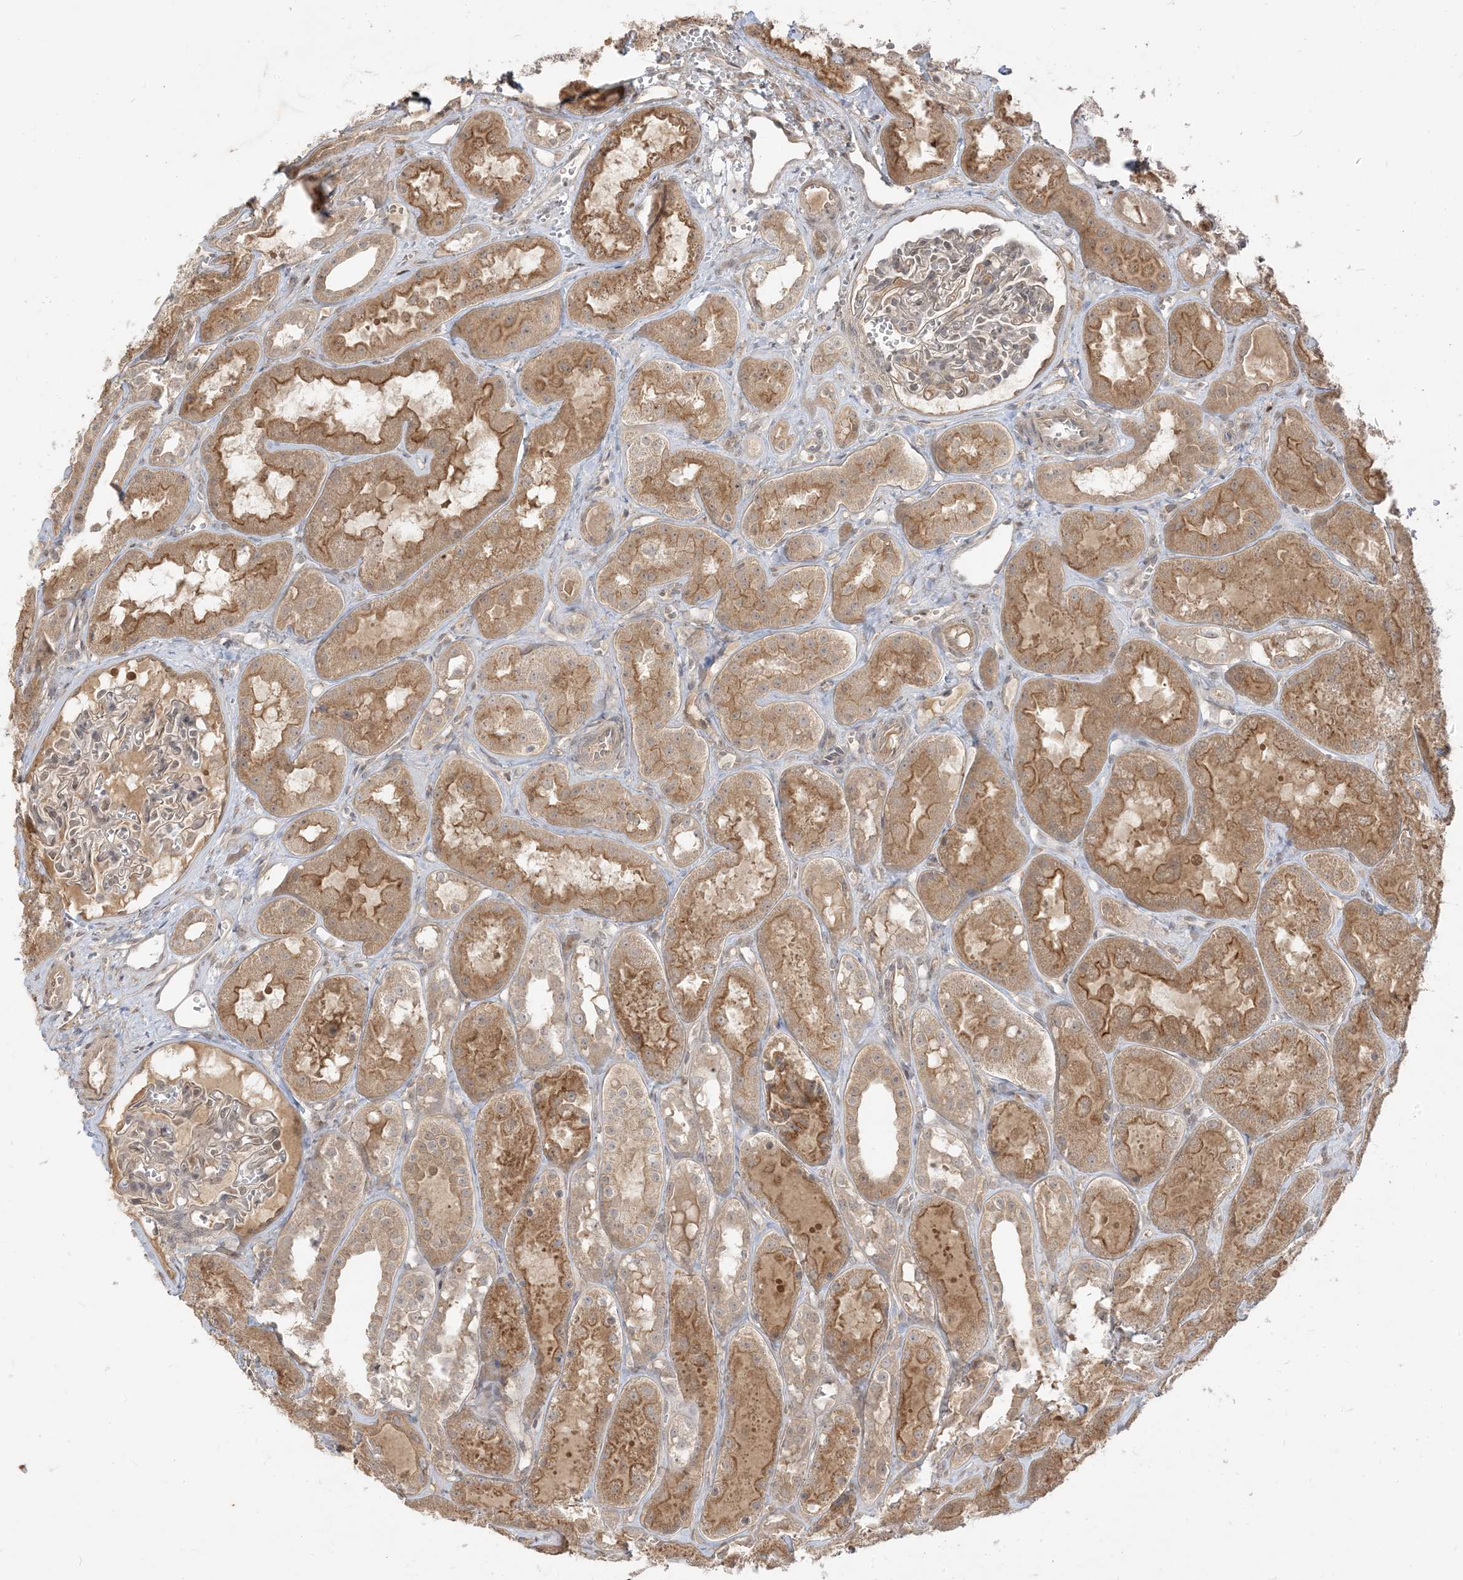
{"staining": {"intensity": "negative", "quantity": "none", "location": "none"}, "tissue": "kidney", "cell_type": "Cells in glomeruli", "image_type": "normal", "snomed": [{"axis": "morphology", "description": "Normal tissue, NOS"}, {"axis": "topography", "description": "Kidney"}], "caption": "High magnification brightfield microscopy of normal kidney stained with DAB (brown) and counterstained with hematoxylin (blue): cells in glomeruli show no significant staining.", "gene": "TBCC", "patient": {"sex": "male", "age": 16}}